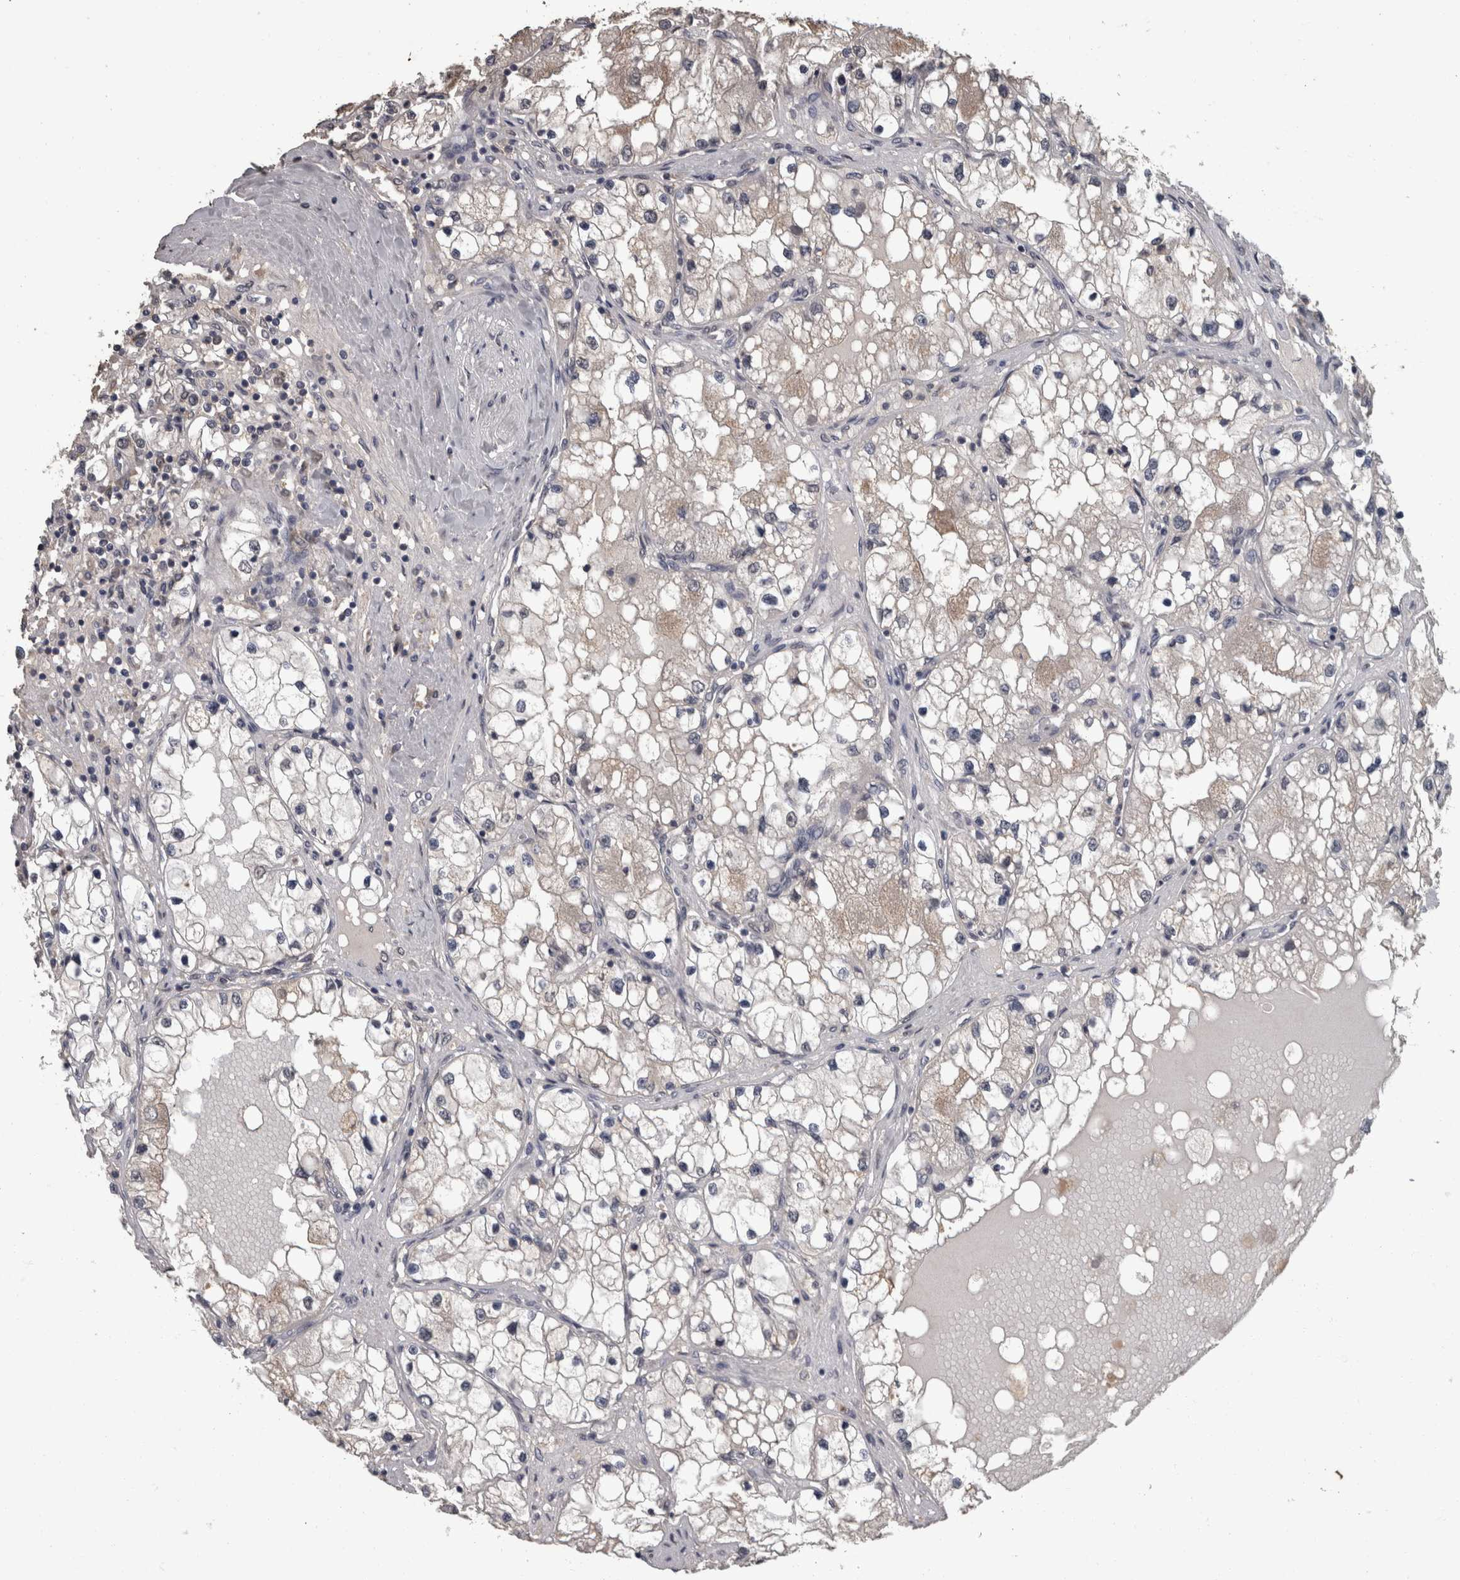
{"staining": {"intensity": "negative", "quantity": "none", "location": "none"}, "tissue": "renal cancer", "cell_type": "Tumor cells", "image_type": "cancer", "snomed": [{"axis": "morphology", "description": "Adenocarcinoma, NOS"}, {"axis": "topography", "description": "Kidney"}], "caption": "The immunohistochemistry image has no significant expression in tumor cells of renal adenocarcinoma tissue.", "gene": "PIK3AP1", "patient": {"sex": "male", "age": 68}}